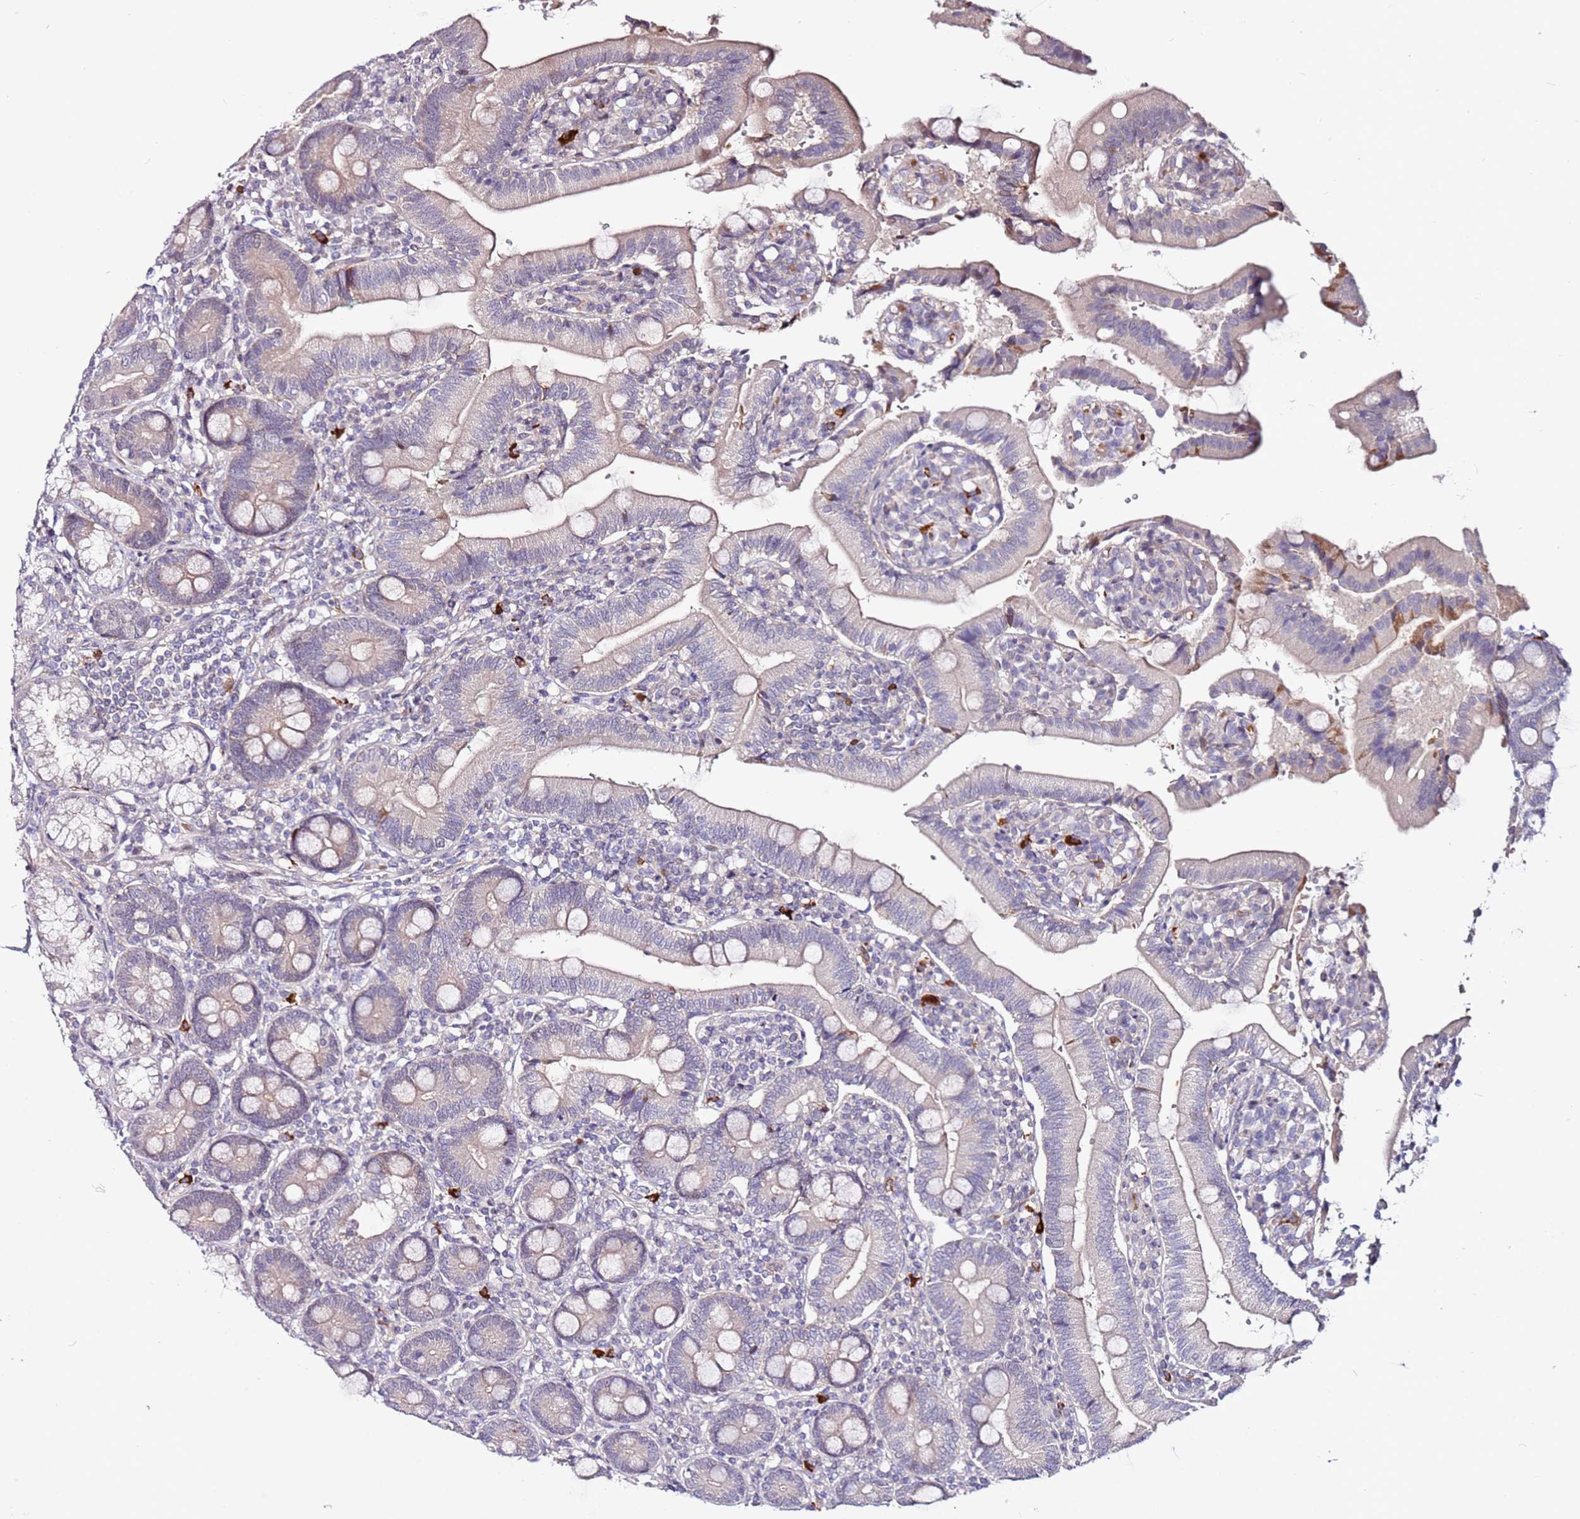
{"staining": {"intensity": "negative", "quantity": "none", "location": "none"}, "tissue": "duodenum", "cell_type": "Glandular cells", "image_type": "normal", "snomed": [{"axis": "morphology", "description": "Normal tissue, NOS"}, {"axis": "topography", "description": "Duodenum"}], "caption": "Protein analysis of normal duodenum displays no significant expression in glandular cells.", "gene": "MTG2", "patient": {"sex": "female", "age": 67}}